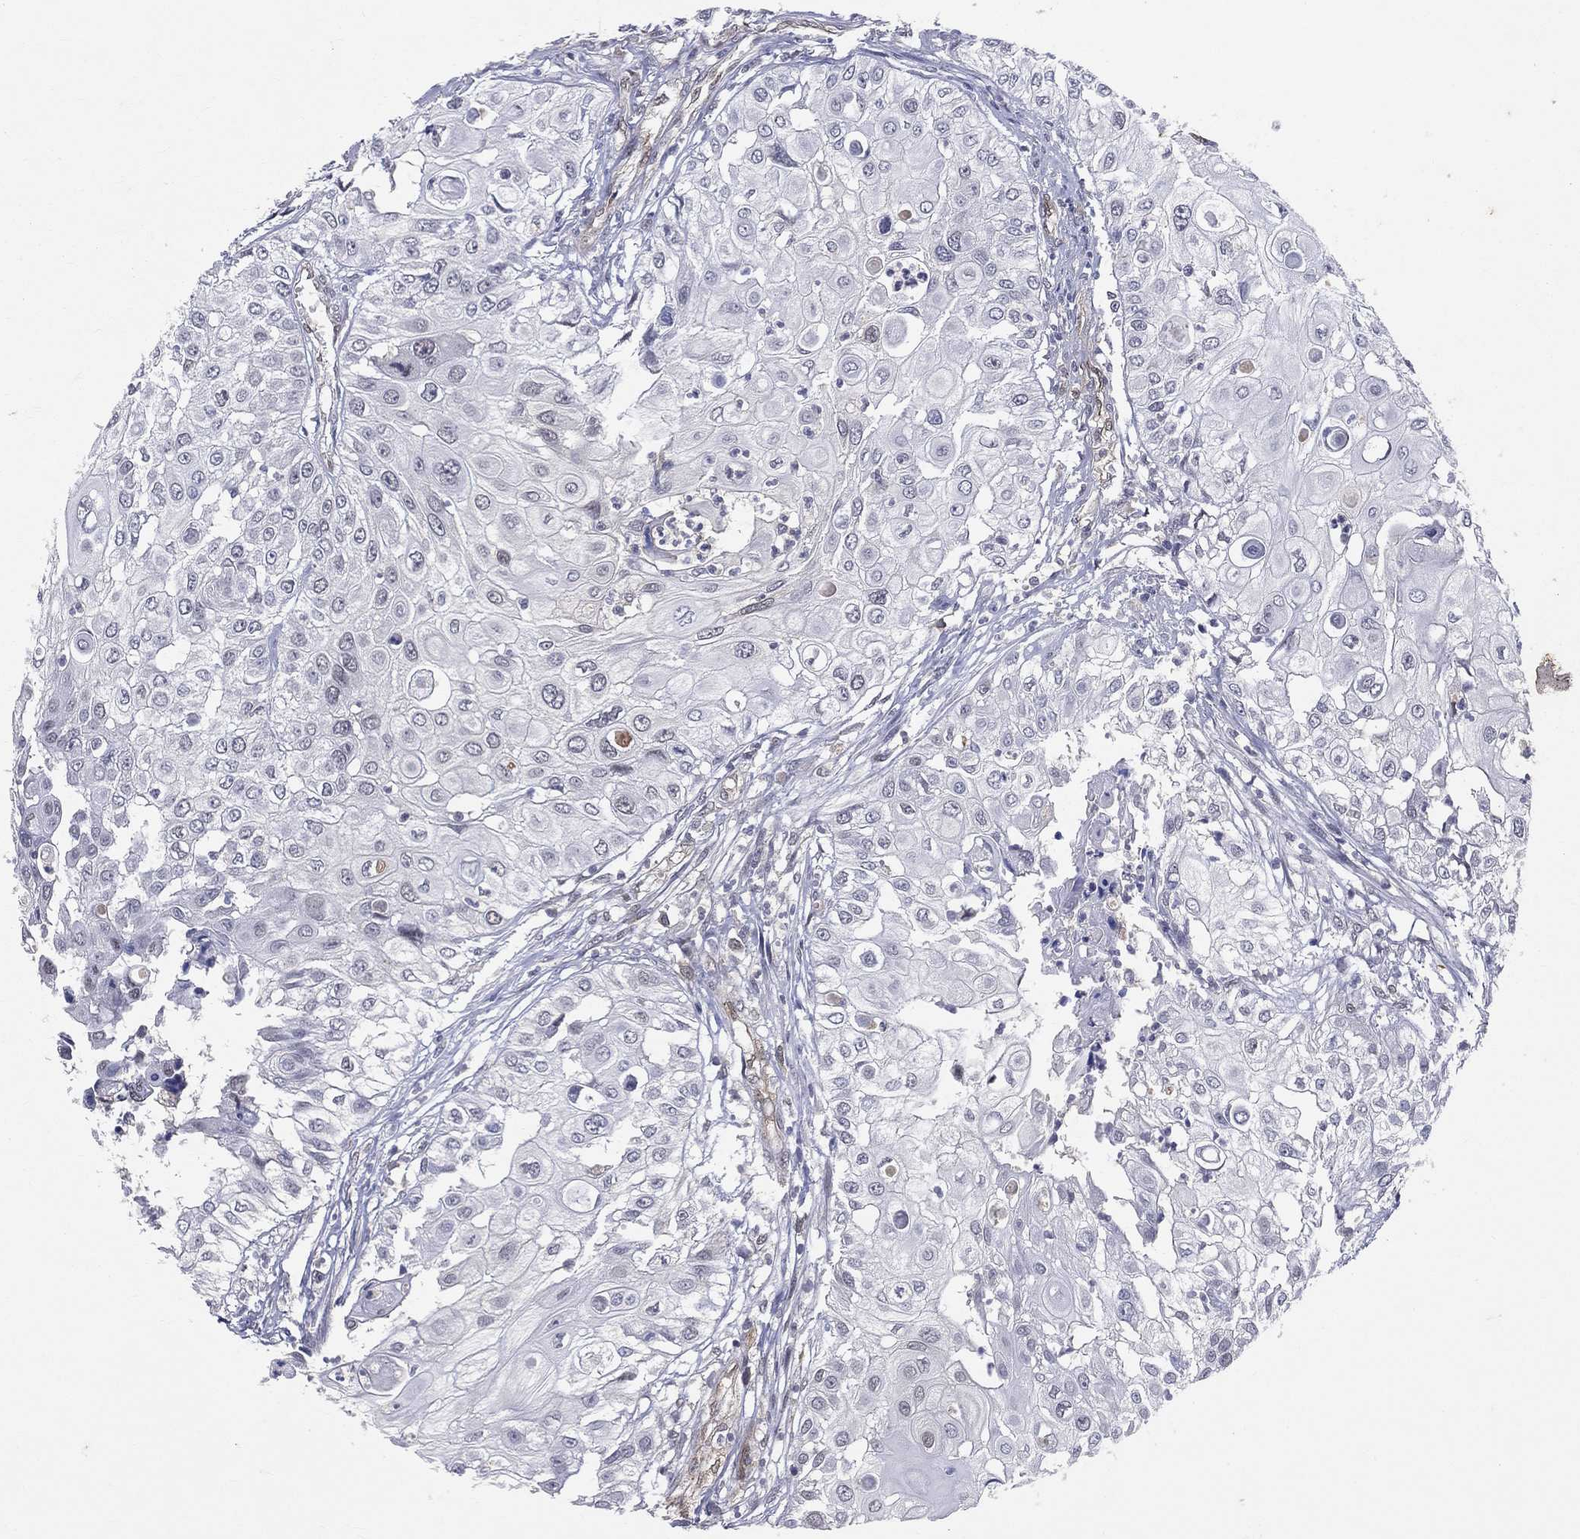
{"staining": {"intensity": "negative", "quantity": "none", "location": "none"}, "tissue": "urothelial cancer", "cell_type": "Tumor cells", "image_type": "cancer", "snomed": [{"axis": "morphology", "description": "Urothelial carcinoma, High grade"}, {"axis": "topography", "description": "Urinary bladder"}], "caption": "Protein analysis of urothelial cancer exhibits no significant staining in tumor cells.", "gene": "GMPR2", "patient": {"sex": "female", "age": 79}}